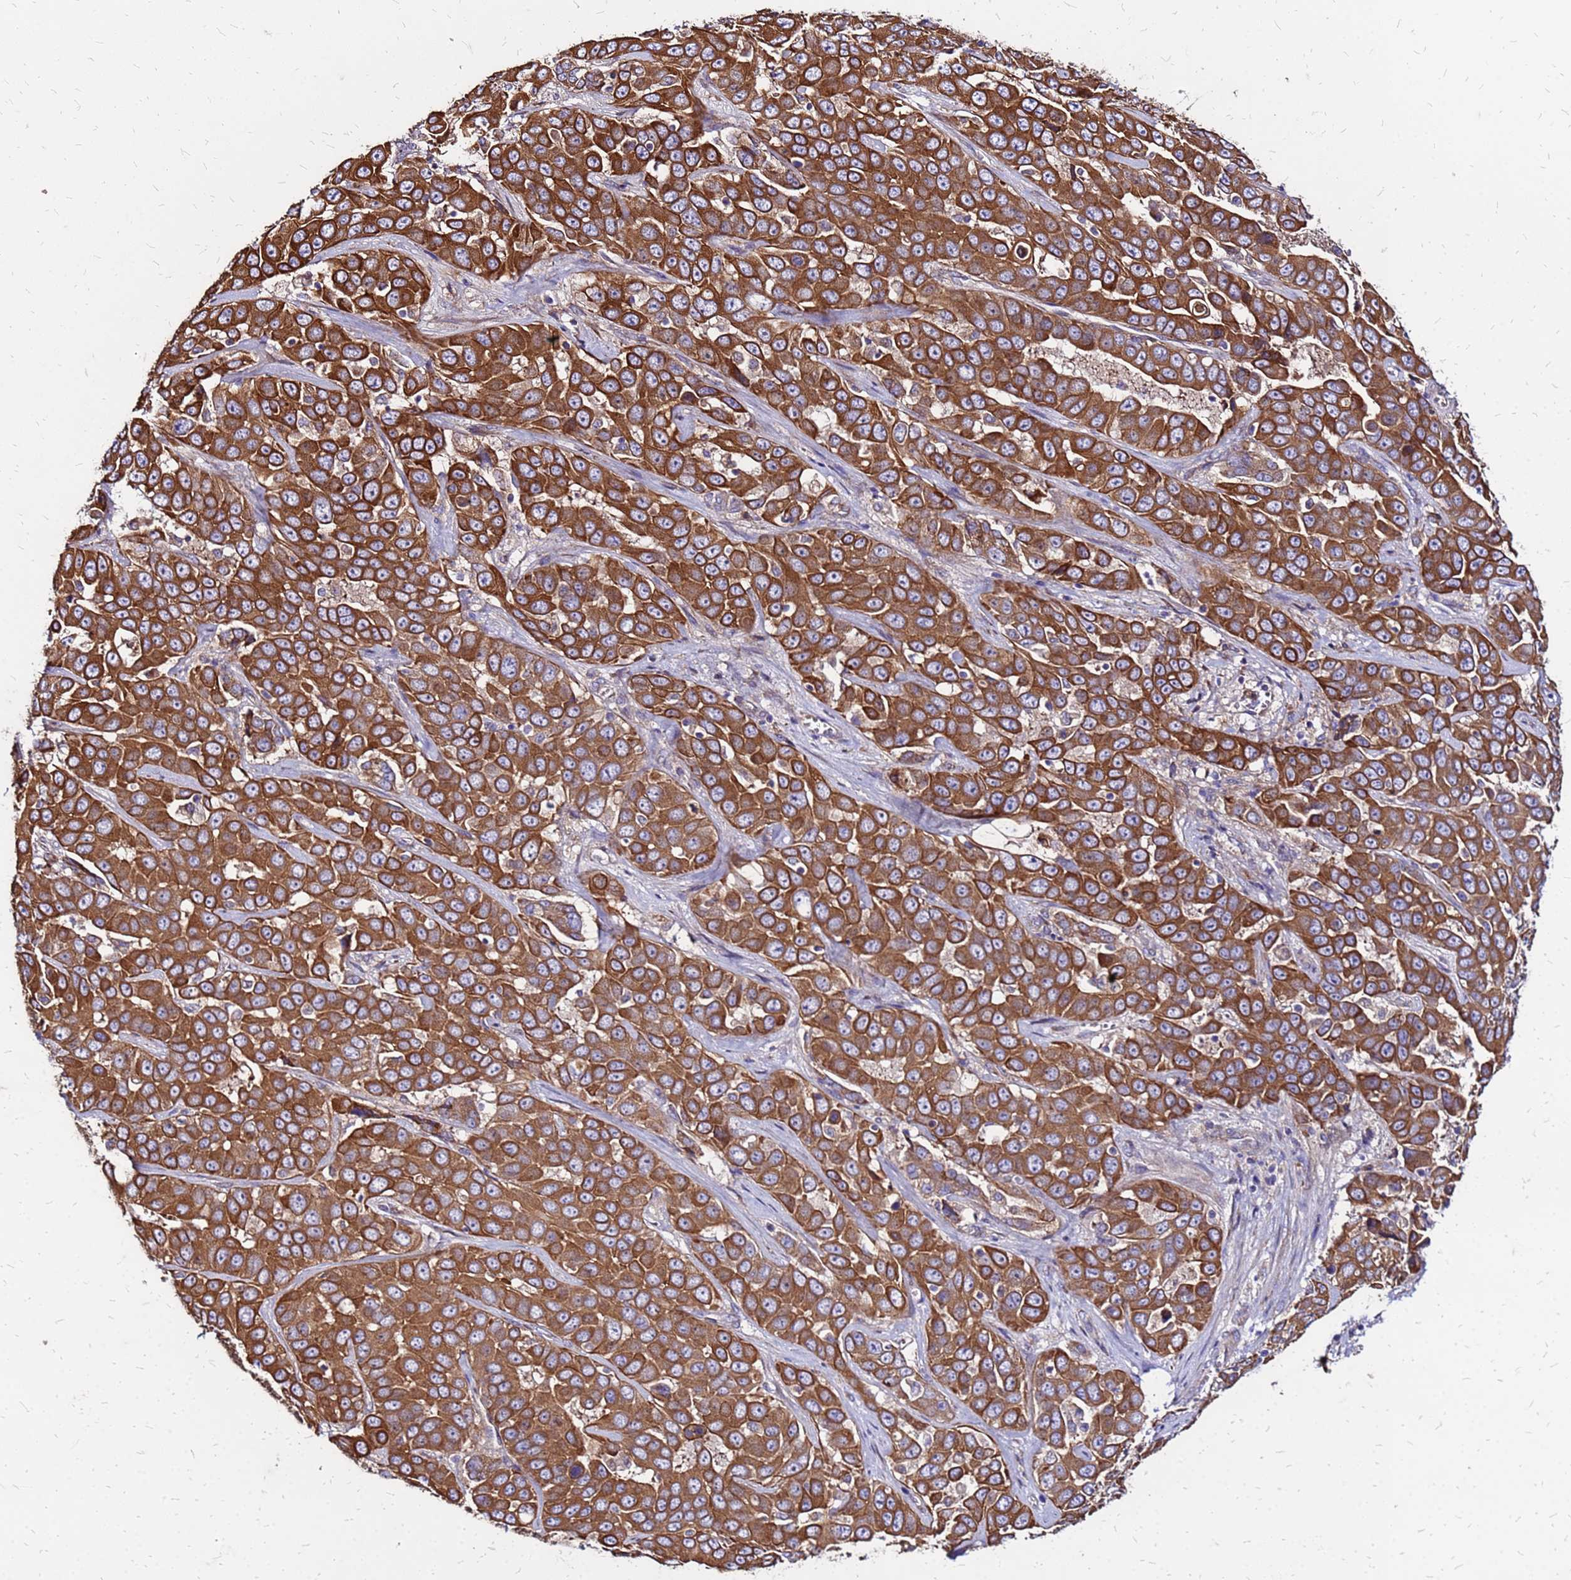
{"staining": {"intensity": "strong", "quantity": ">75%", "location": "cytoplasmic/membranous"}, "tissue": "liver cancer", "cell_type": "Tumor cells", "image_type": "cancer", "snomed": [{"axis": "morphology", "description": "Cholangiocarcinoma"}, {"axis": "topography", "description": "Liver"}], "caption": "The immunohistochemical stain shows strong cytoplasmic/membranous expression in tumor cells of liver cholangiocarcinoma tissue. (Stains: DAB in brown, nuclei in blue, Microscopy: brightfield microscopy at high magnification).", "gene": "VMO1", "patient": {"sex": "female", "age": 52}}